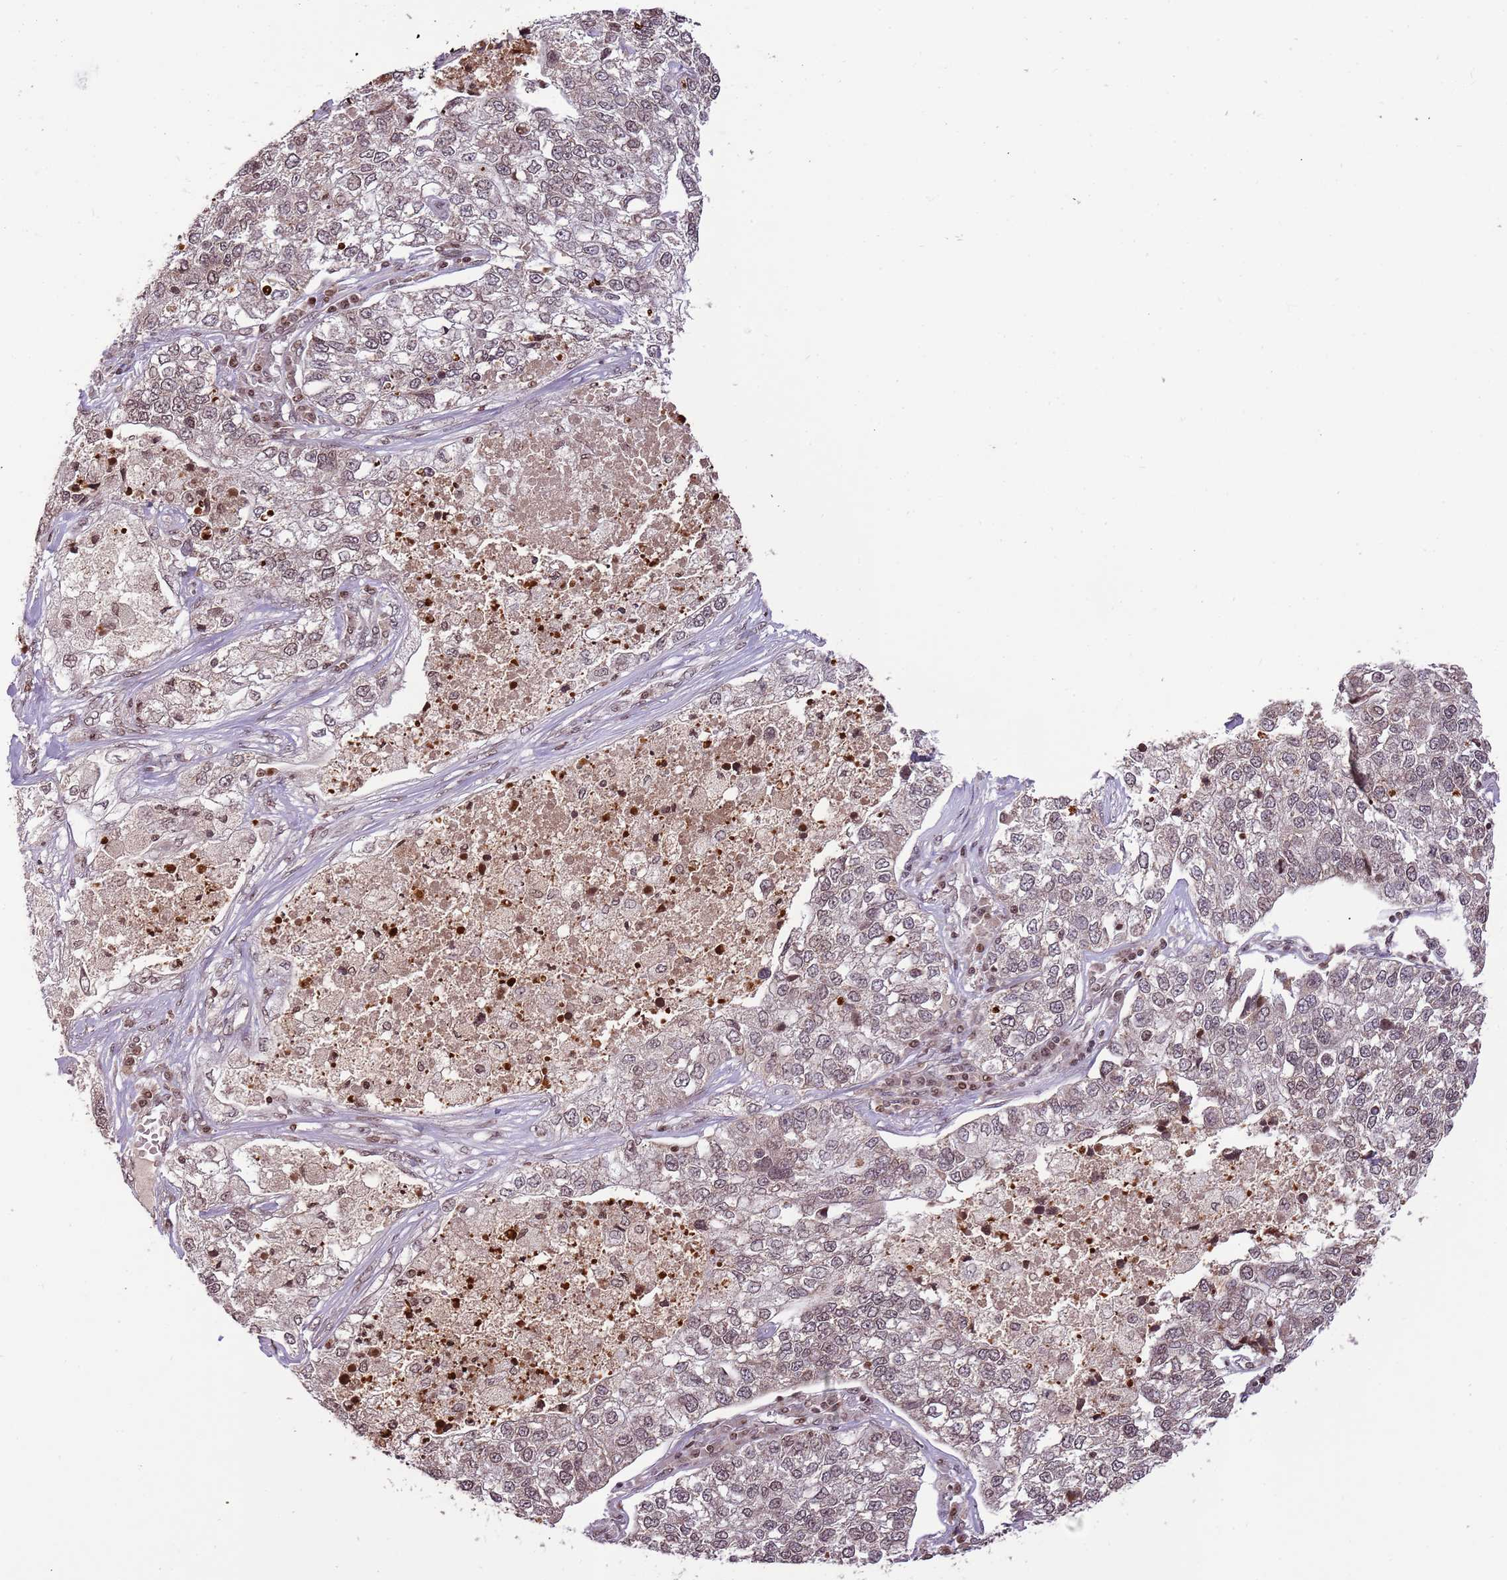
{"staining": {"intensity": "weak", "quantity": ">75%", "location": "nuclear"}, "tissue": "lung cancer", "cell_type": "Tumor cells", "image_type": "cancer", "snomed": [{"axis": "morphology", "description": "Adenocarcinoma, NOS"}, {"axis": "topography", "description": "Lung"}], "caption": "Immunohistochemical staining of human lung cancer (adenocarcinoma) exhibits low levels of weak nuclear protein positivity in approximately >75% of tumor cells. (DAB (3,3'-diaminobenzidine) = brown stain, brightfield microscopy at high magnification).", "gene": "SAMSN1", "patient": {"sex": "male", "age": 49}}